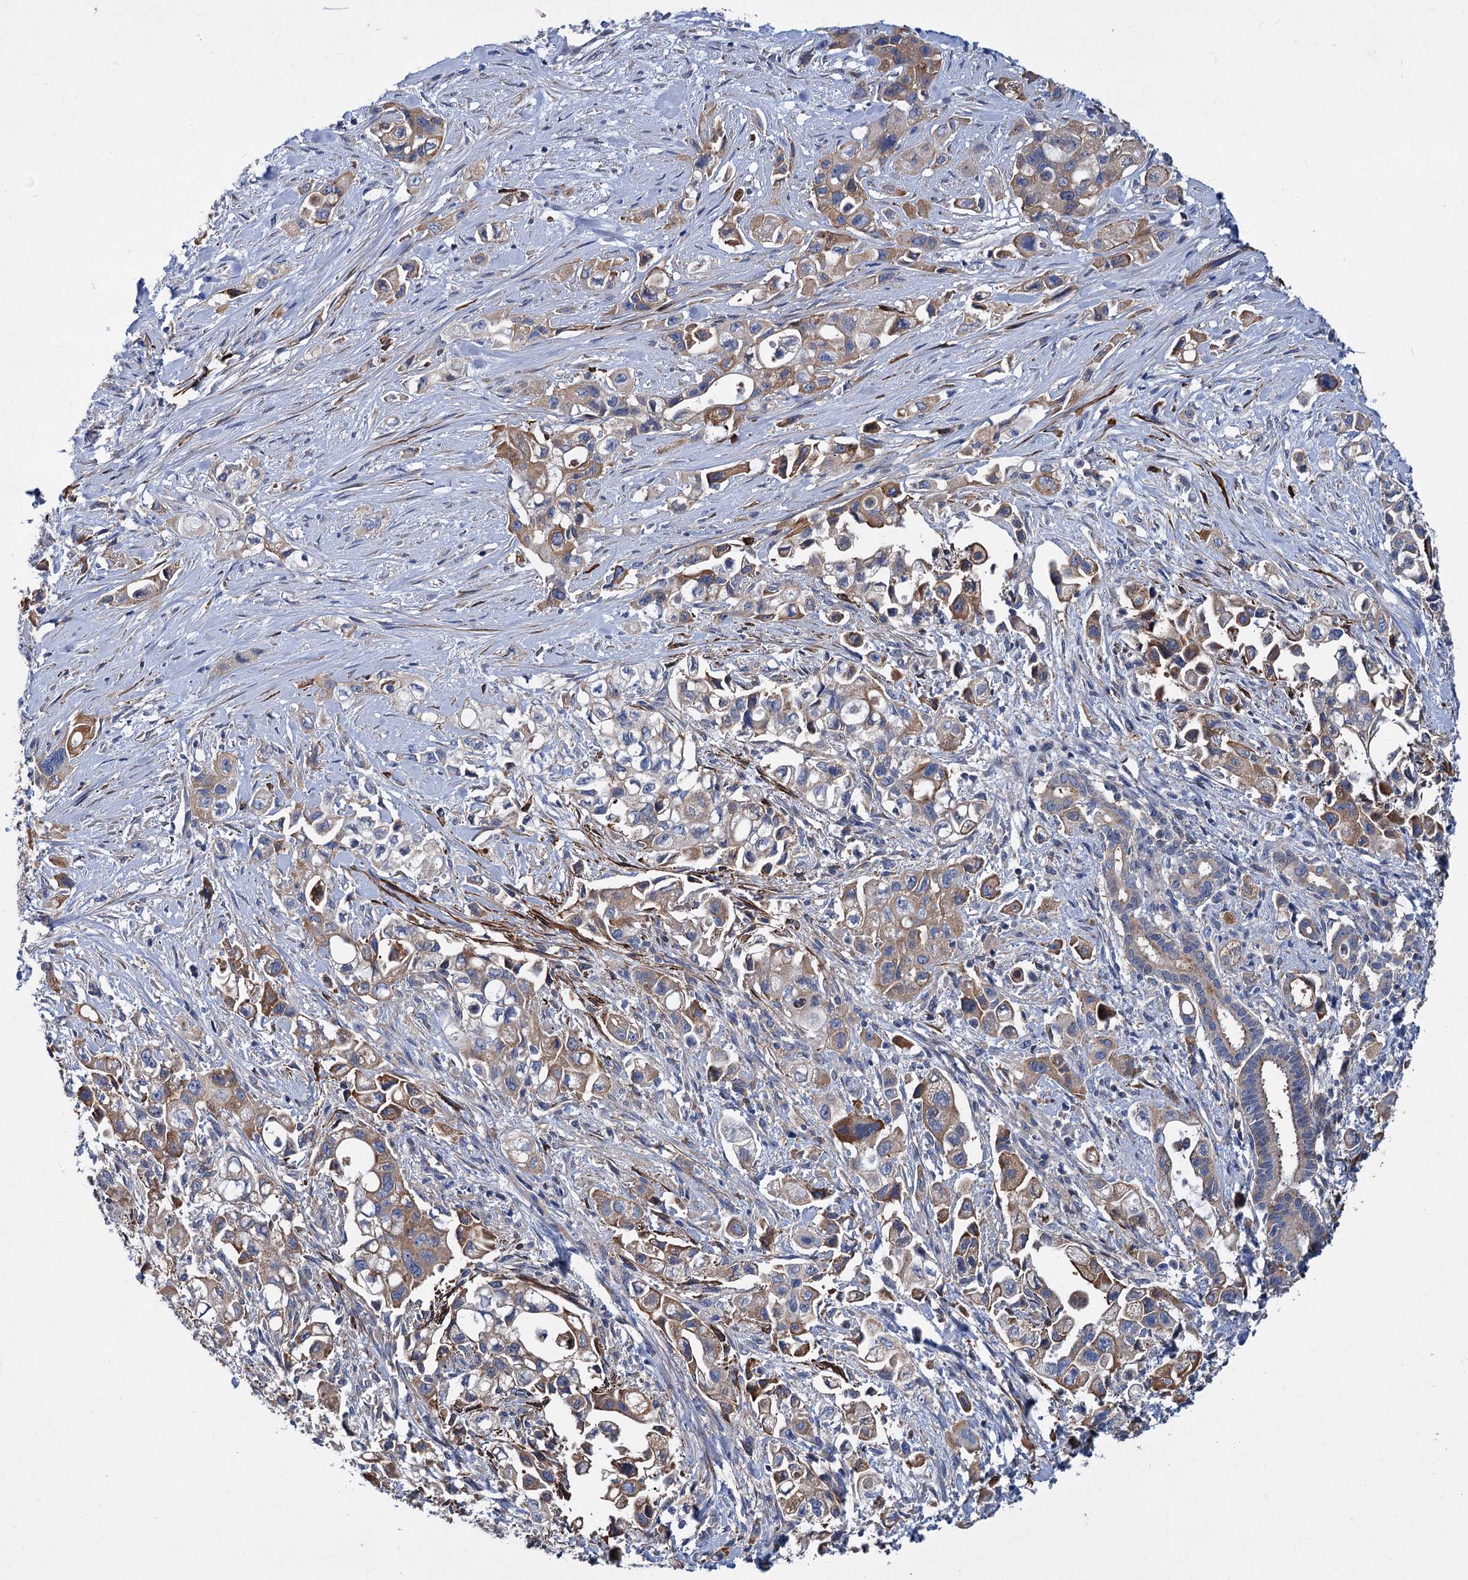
{"staining": {"intensity": "moderate", "quantity": "25%-75%", "location": "cytoplasmic/membranous"}, "tissue": "pancreatic cancer", "cell_type": "Tumor cells", "image_type": "cancer", "snomed": [{"axis": "morphology", "description": "Adenocarcinoma, NOS"}, {"axis": "topography", "description": "Pancreas"}], "caption": "Human pancreatic adenocarcinoma stained for a protein (brown) exhibits moderate cytoplasmic/membranous positive staining in about 25%-75% of tumor cells.", "gene": "TRIM55", "patient": {"sex": "female", "age": 66}}